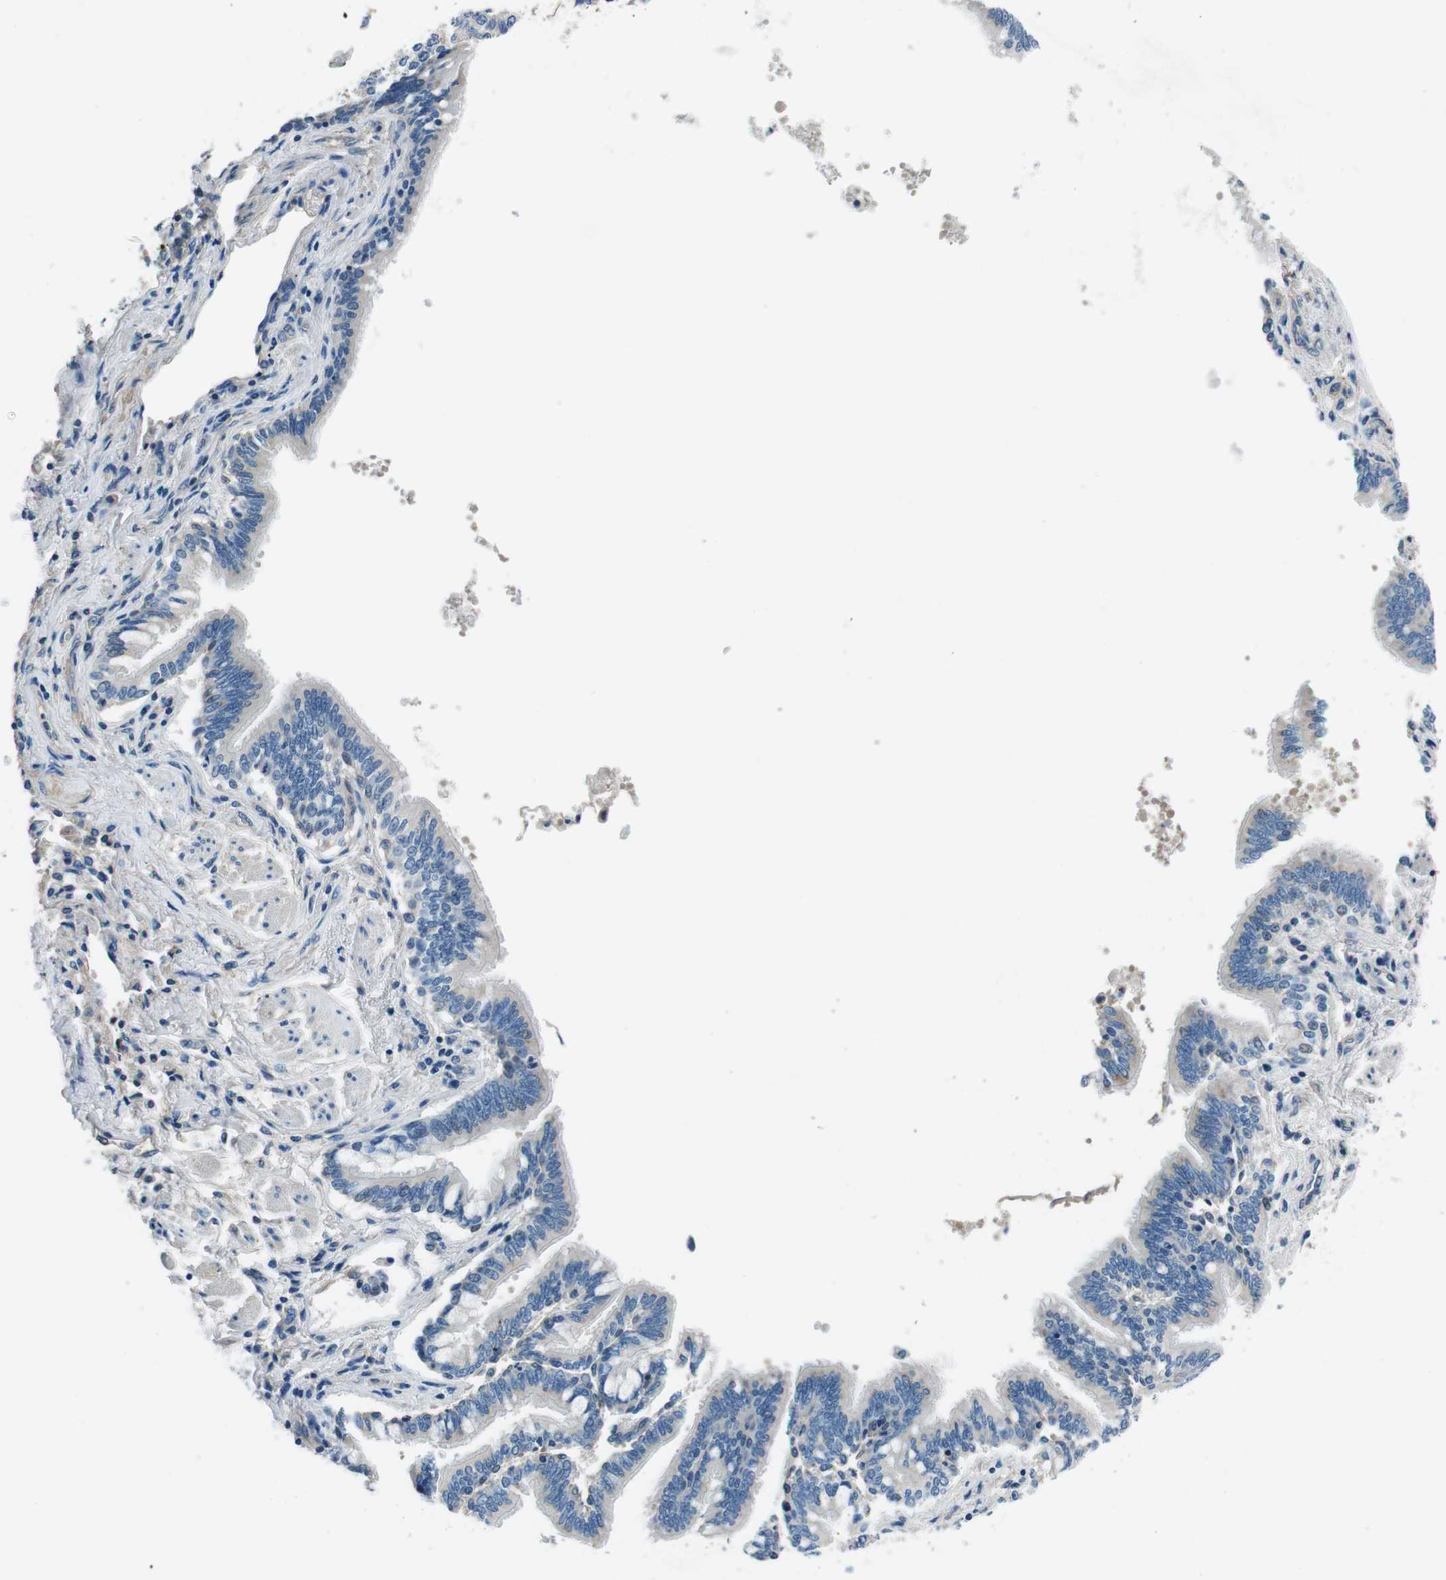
{"staining": {"intensity": "negative", "quantity": "none", "location": "none"}, "tissue": "bronchus", "cell_type": "Respiratory epithelial cells", "image_type": "normal", "snomed": [{"axis": "morphology", "description": "Normal tissue, NOS"}, {"axis": "topography", "description": "Bronchus"}, {"axis": "topography", "description": "Lung"}], "caption": "Immunohistochemical staining of normal bronchus shows no significant positivity in respiratory epithelial cells. Nuclei are stained in blue.", "gene": "CASQ1", "patient": {"sex": "male", "age": 64}}